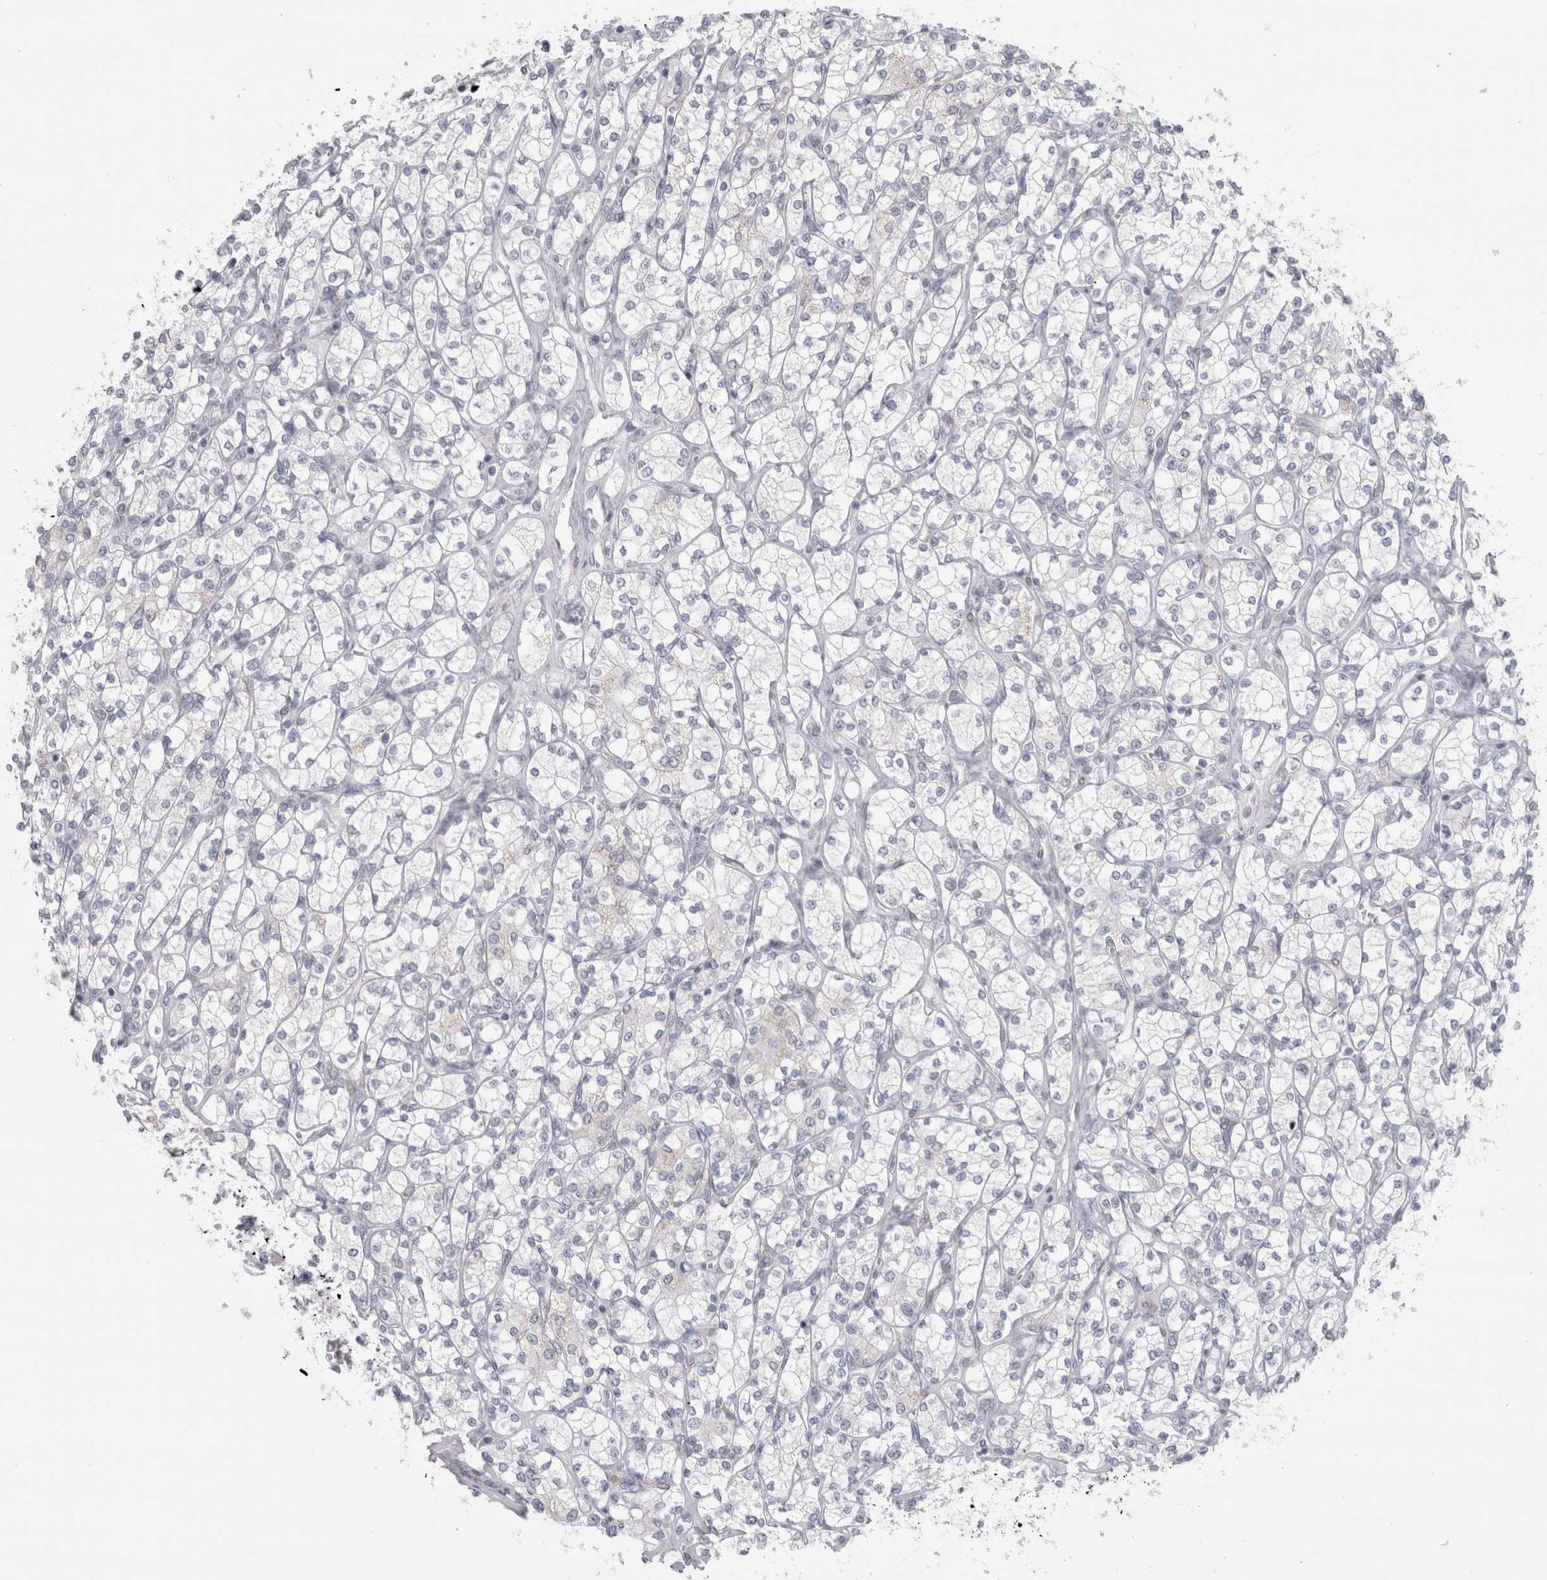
{"staining": {"intensity": "negative", "quantity": "none", "location": "none"}, "tissue": "renal cancer", "cell_type": "Tumor cells", "image_type": "cancer", "snomed": [{"axis": "morphology", "description": "Adenocarcinoma, NOS"}, {"axis": "topography", "description": "Kidney"}], "caption": "Renal adenocarcinoma was stained to show a protein in brown. There is no significant positivity in tumor cells. (DAB immunohistochemistry (IHC) visualized using brightfield microscopy, high magnification).", "gene": "PLIN1", "patient": {"sex": "male", "age": 77}}